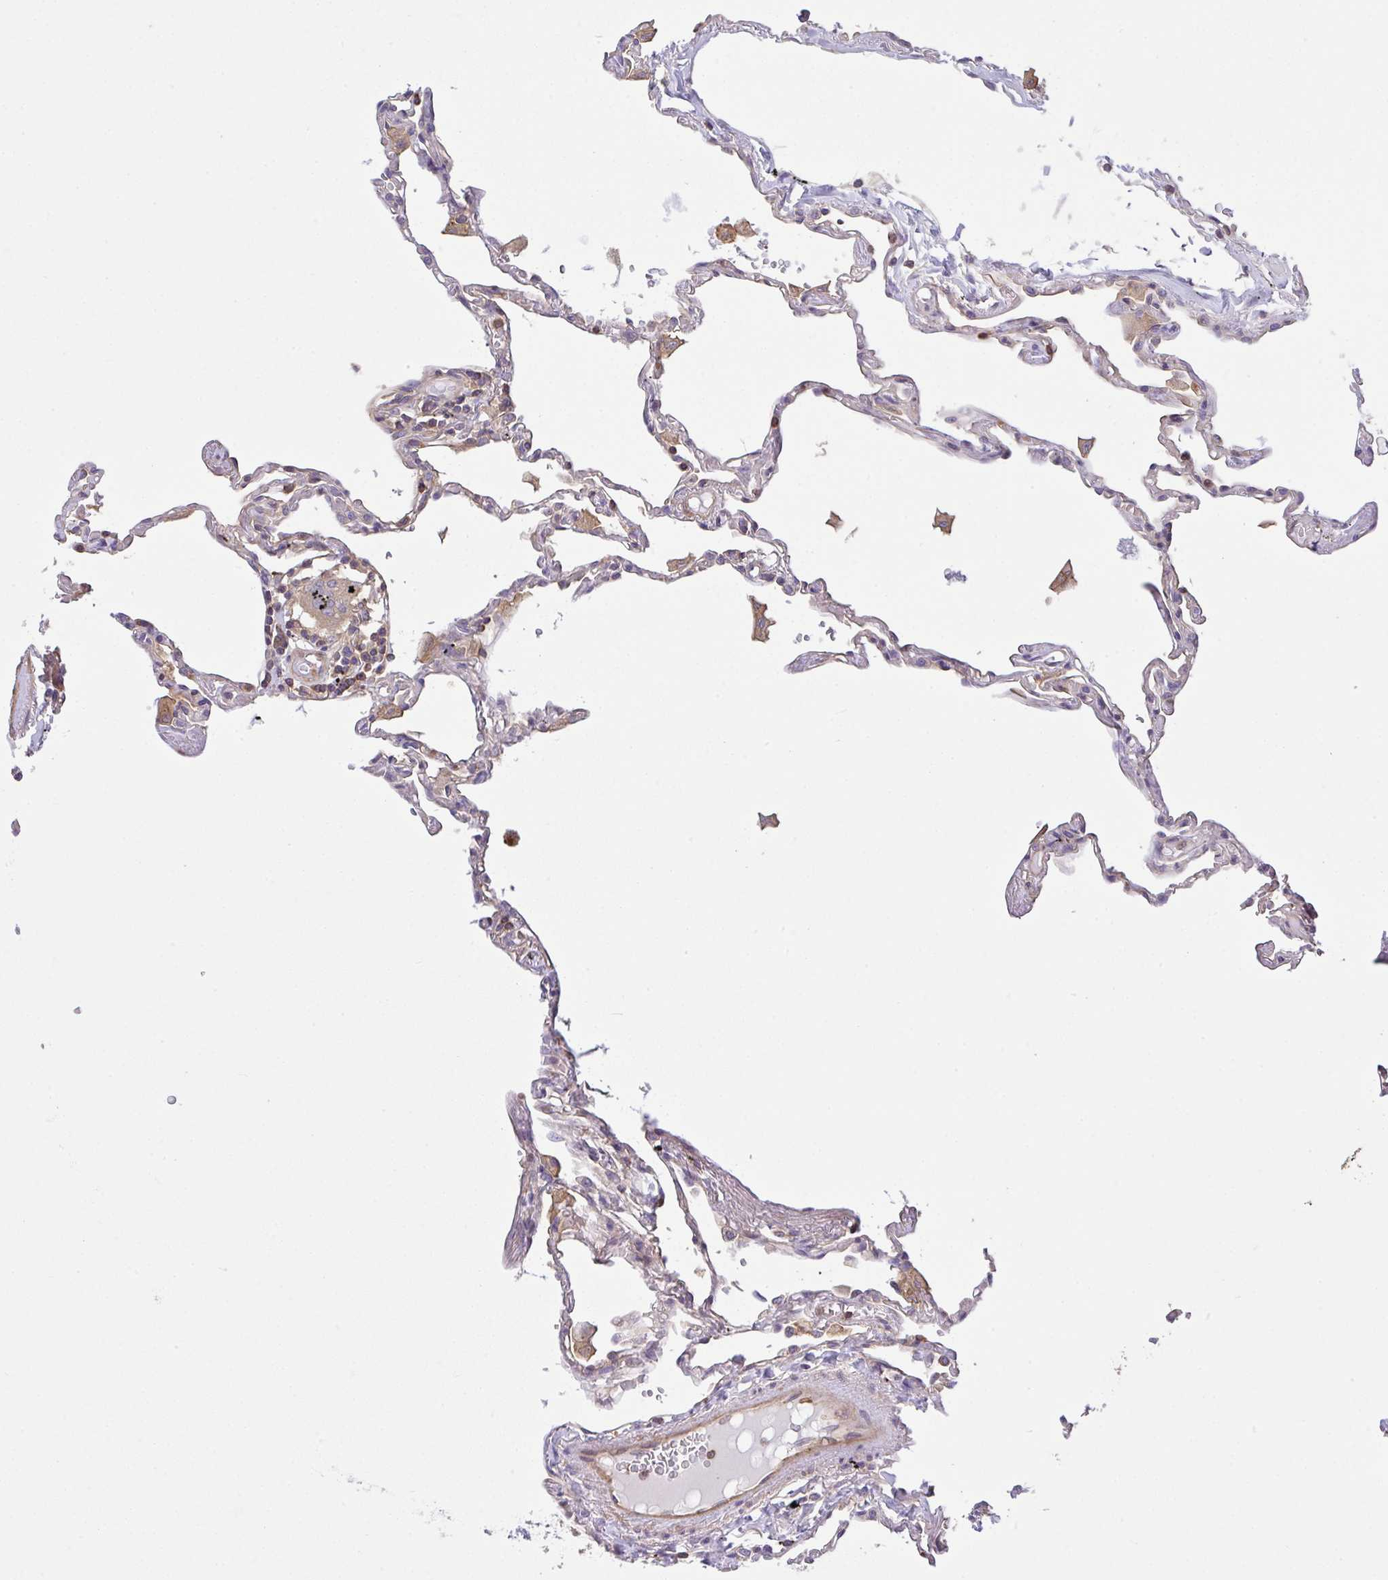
{"staining": {"intensity": "weak", "quantity": "25%-75%", "location": "cytoplasmic/membranous"}, "tissue": "lung", "cell_type": "Alveolar cells", "image_type": "normal", "snomed": [{"axis": "morphology", "description": "Normal tissue, NOS"}, {"axis": "topography", "description": "Lung"}], "caption": "Immunohistochemical staining of normal human lung demonstrates weak cytoplasmic/membranous protein expression in about 25%-75% of alveolar cells.", "gene": "TMEM229A", "patient": {"sex": "female", "age": 67}}